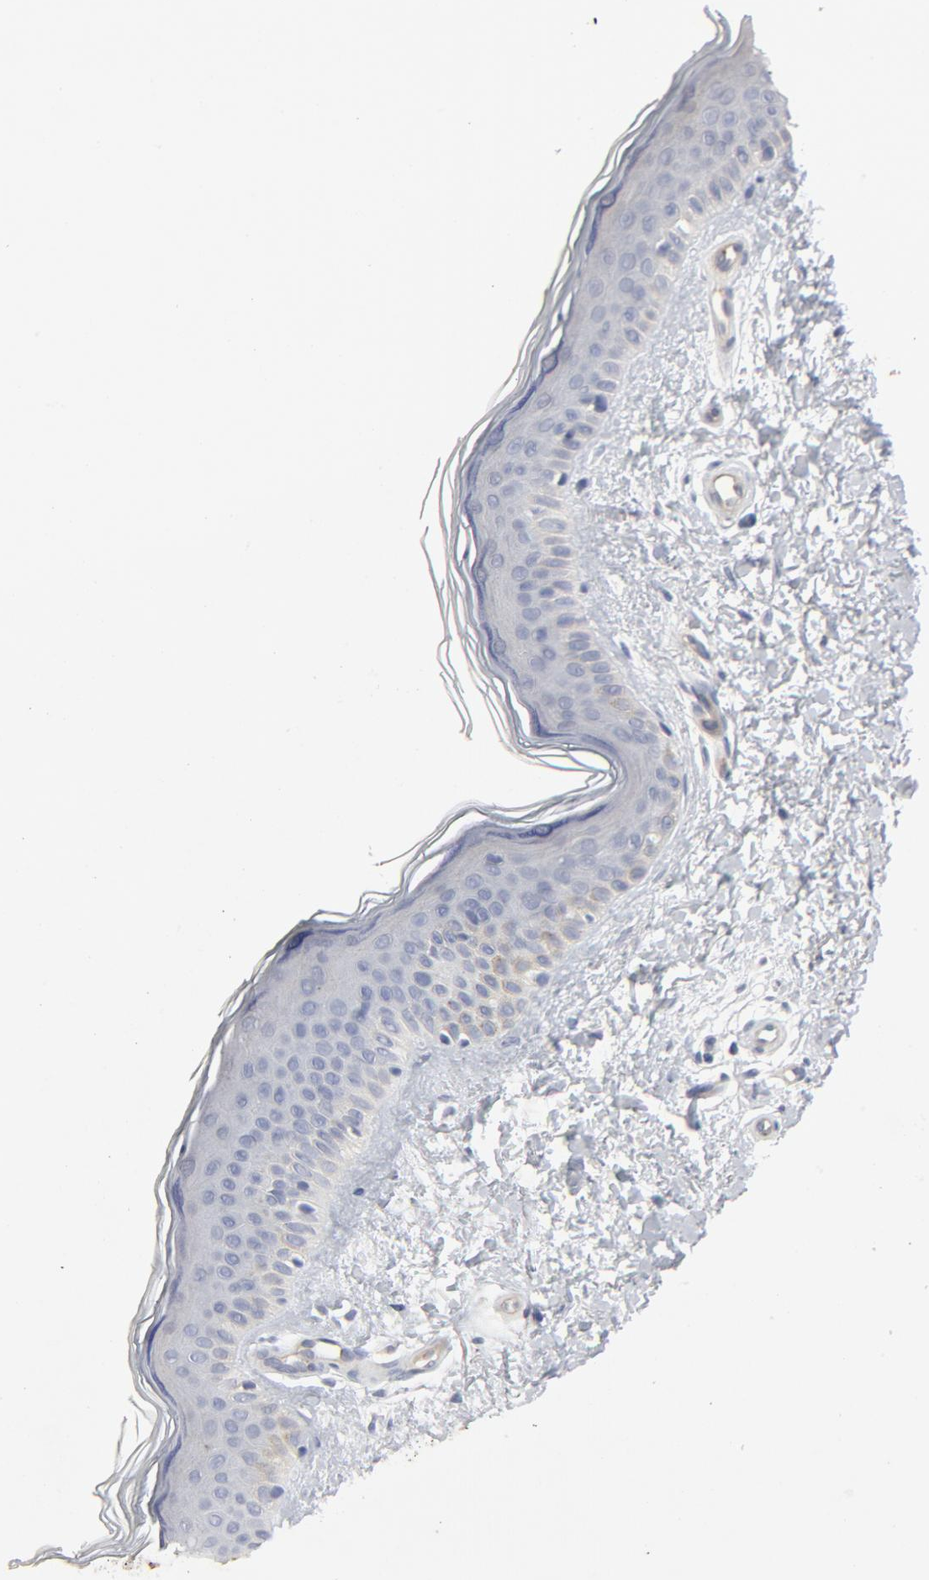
{"staining": {"intensity": "negative", "quantity": "none", "location": "none"}, "tissue": "skin", "cell_type": "Fibroblasts", "image_type": "normal", "snomed": [{"axis": "morphology", "description": "Normal tissue, NOS"}, {"axis": "topography", "description": "Skin"}], "caption": "This photomicrograph is of normal skin stained with IHC to label a protein in brown with the nuclei are counter-stained blue. There is no expression in fibroblasts.", "gene": "KDR", "patient": {"sex": "female", "age": 19}}